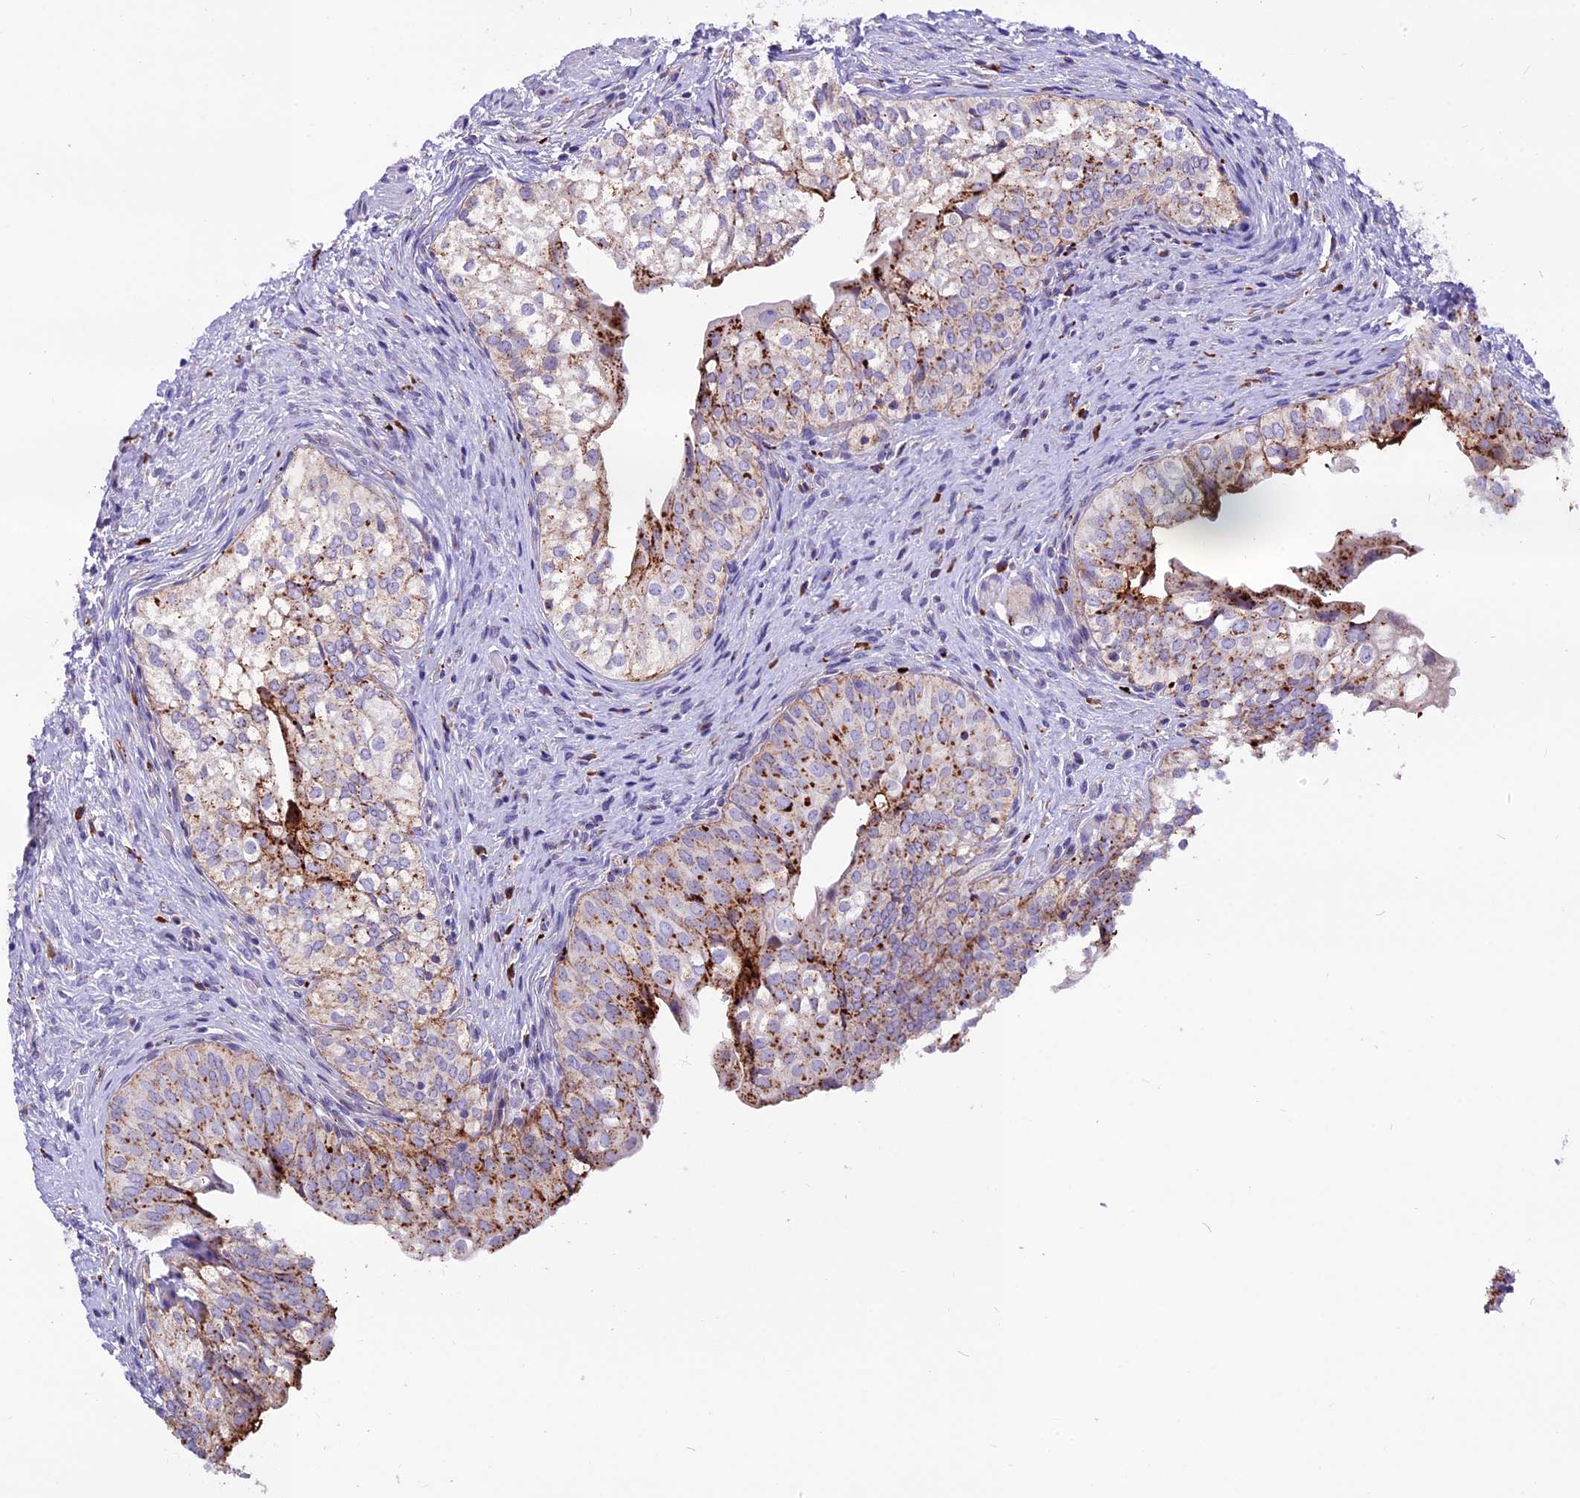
{"staining": {"intensity": "strong", "quantity": "25%-75%", "location": "cytoplasmic/membranous"}, "tissue": "urinary bladder", "cell_type": "Urothelial cells", "image_type": "normal", "snomed": [{"axis": "morphology", "description": "Normal tissue, NOS"}, {"axis": "topography", "description": "Urinary bladder"}], "caption": "This is a histology image of immunohistochemistry (IHC) staining of normal urinary bladder, which shows strong expression in the cytoplasmic/membranous of urothelial cells.", "gene": "THRSP", "patient": {"sex": "male", "age": 55}}